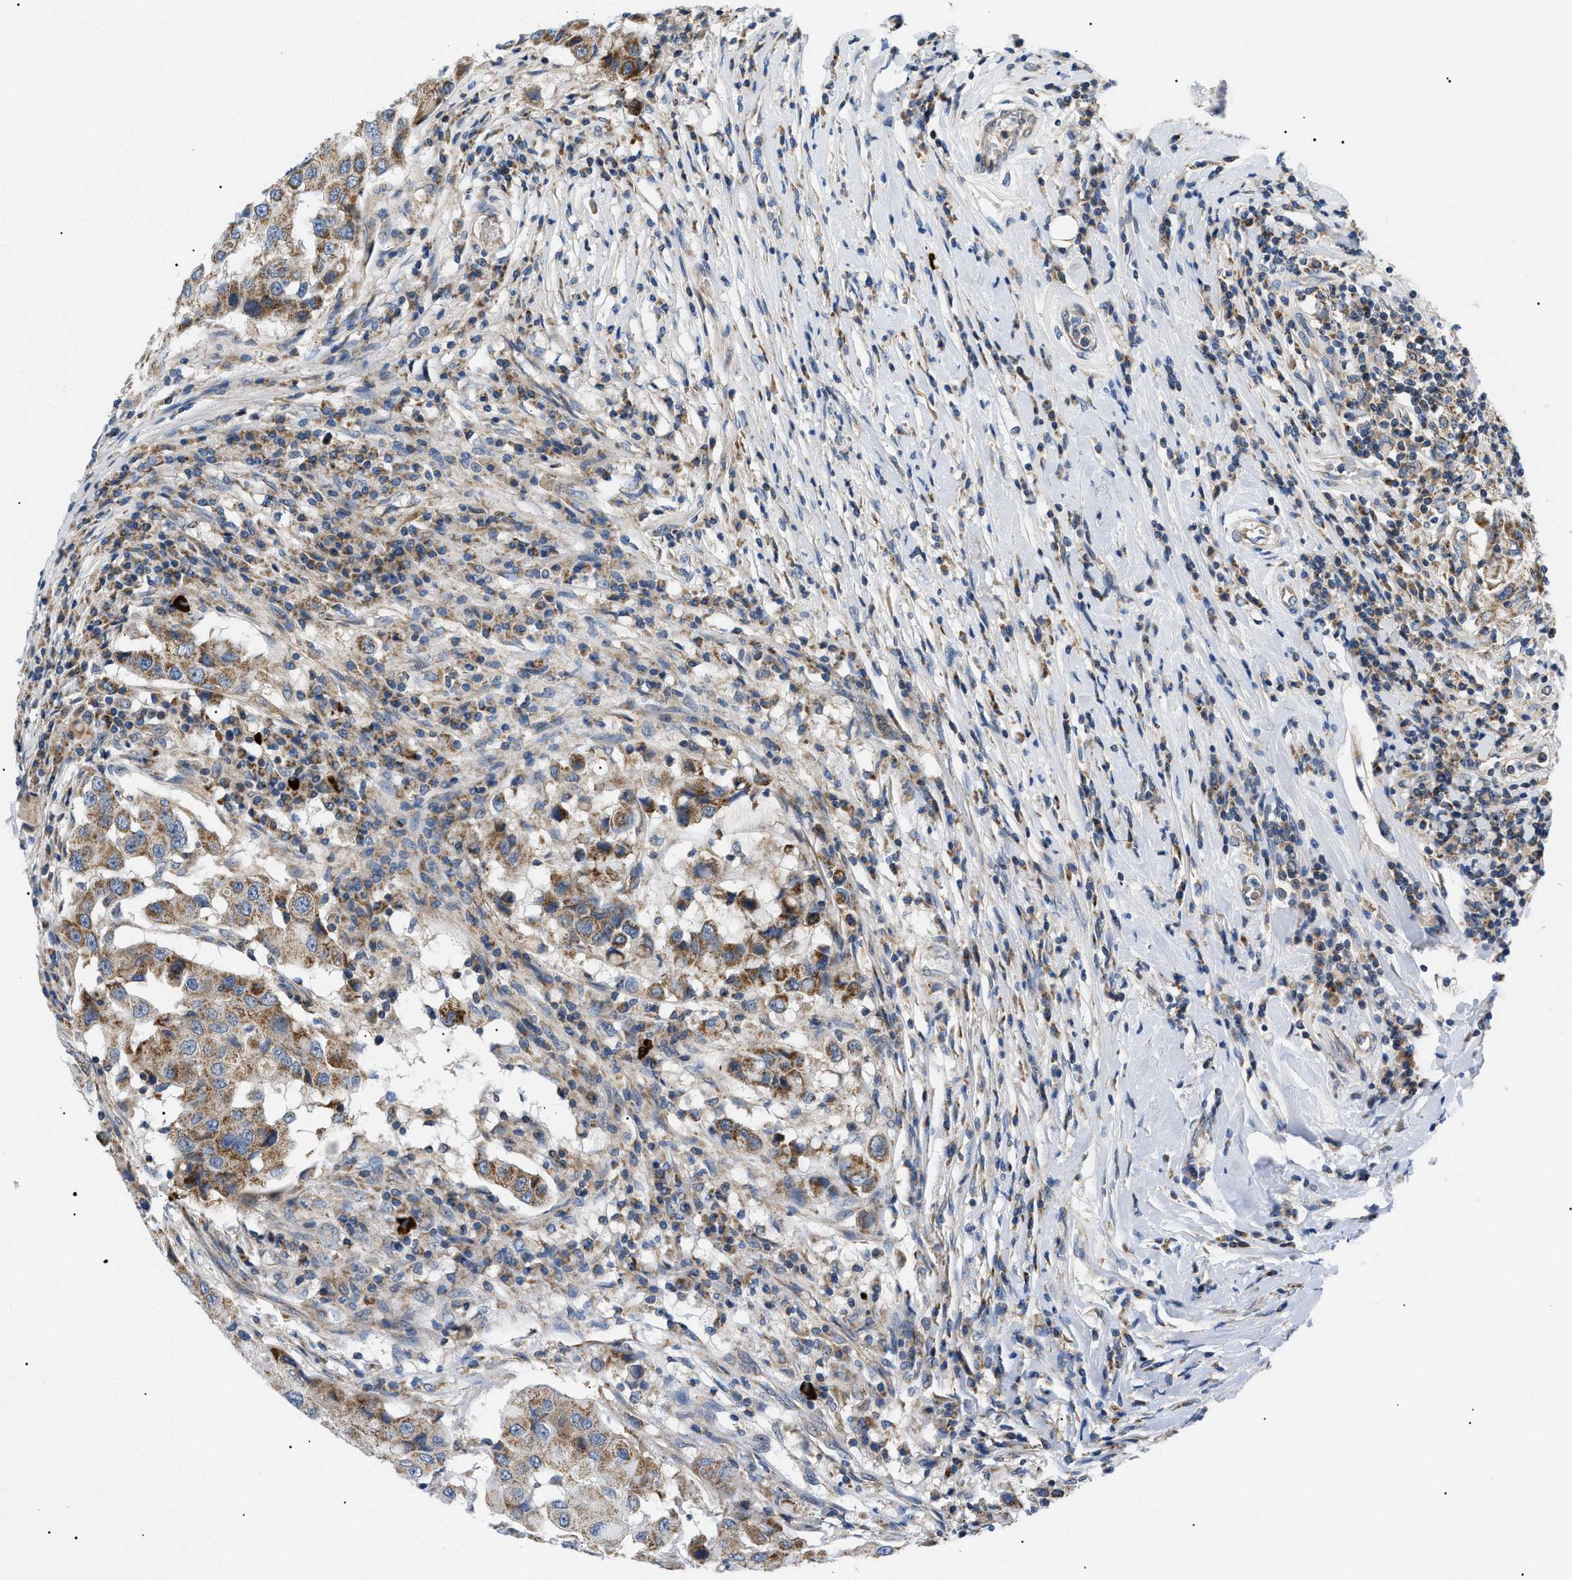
{"staining": {"intensity": "moderate", "quantity": ">75%", "location": "cytoplasmic/membranous"}, "tissue": "breast cancer", "cell_type": "Tumor cells", "image_type": "cancer", "snomed": [{"axis": "morphology", "description": "Duct carcinoma"}, {"axis": "topography", "description": "Breast"}], "caption": "An image showing moderate cytoplasmic/membranous staining in about >75% of tumor cells in breast cancer (infiltrating ductal carcinoma), as visualized by brown immunohistochemical staining.", "gene": "TOMM6", "patient": {"sex": "female", "age": 27}}